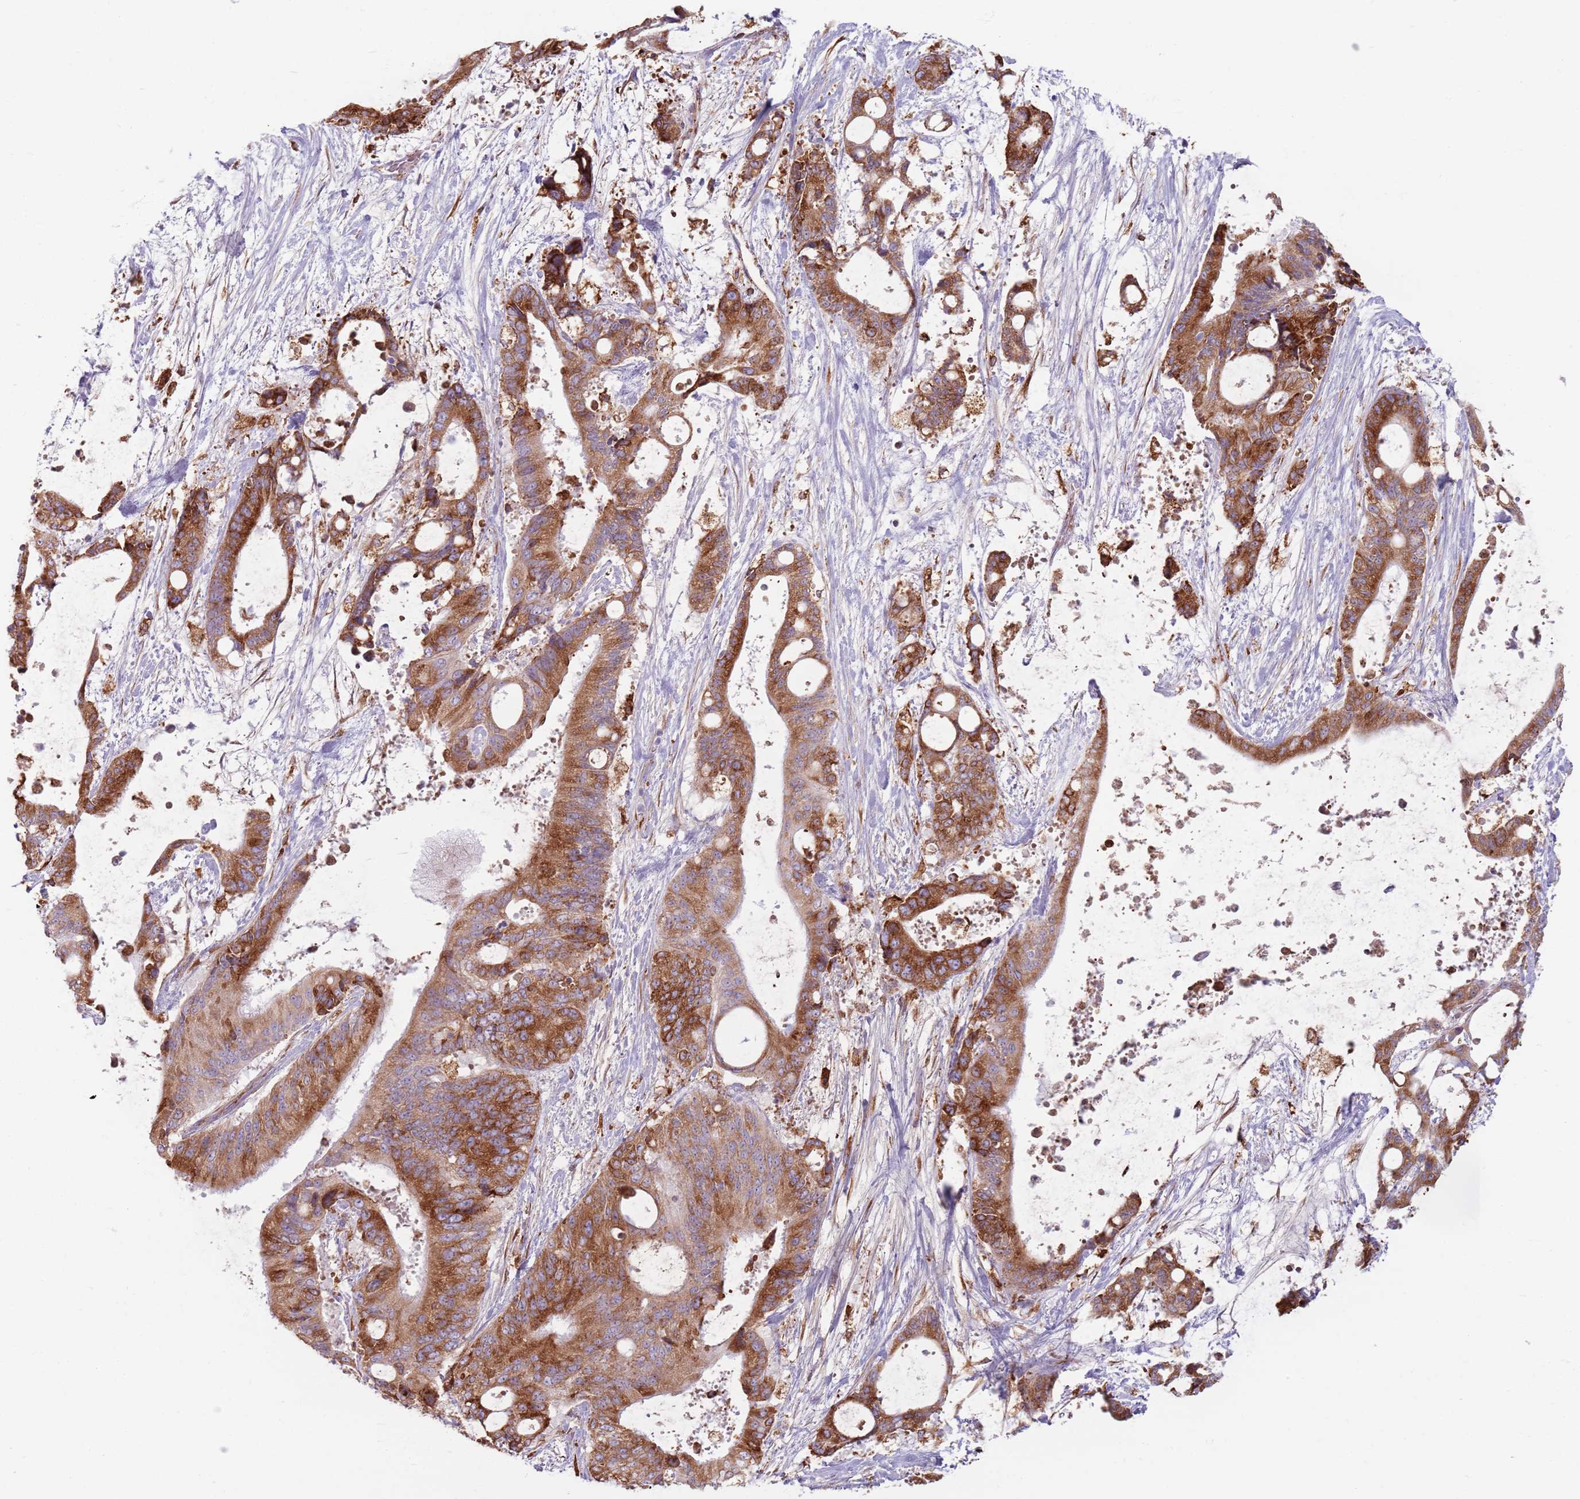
{"staining": {"intensity": "strong", "quantity": ">75%", "location": "cytoplasmic/membranous"}, "tissue": "liver cancer", "cell_type": "Tumor cells", "image_type": "cancer", "snomed": [{"axis": "morphology", "description": "Normal tissue, NOS"}, {"axis": "morphology", "description": "Cholangiocarcinoma"}, {"axis": "topography", "description": "Liver"}, {"axis": "topography", "description": "Peripheral nerve tissue"}], "caption": "An image of human liver cholangiocarcinoma stained for a protein demonstrates strong cytoplasmic/membranous brown staining in tumor cells.", "gene": "COLGALT1", "patient": {"sex": "female", "age": 73}}